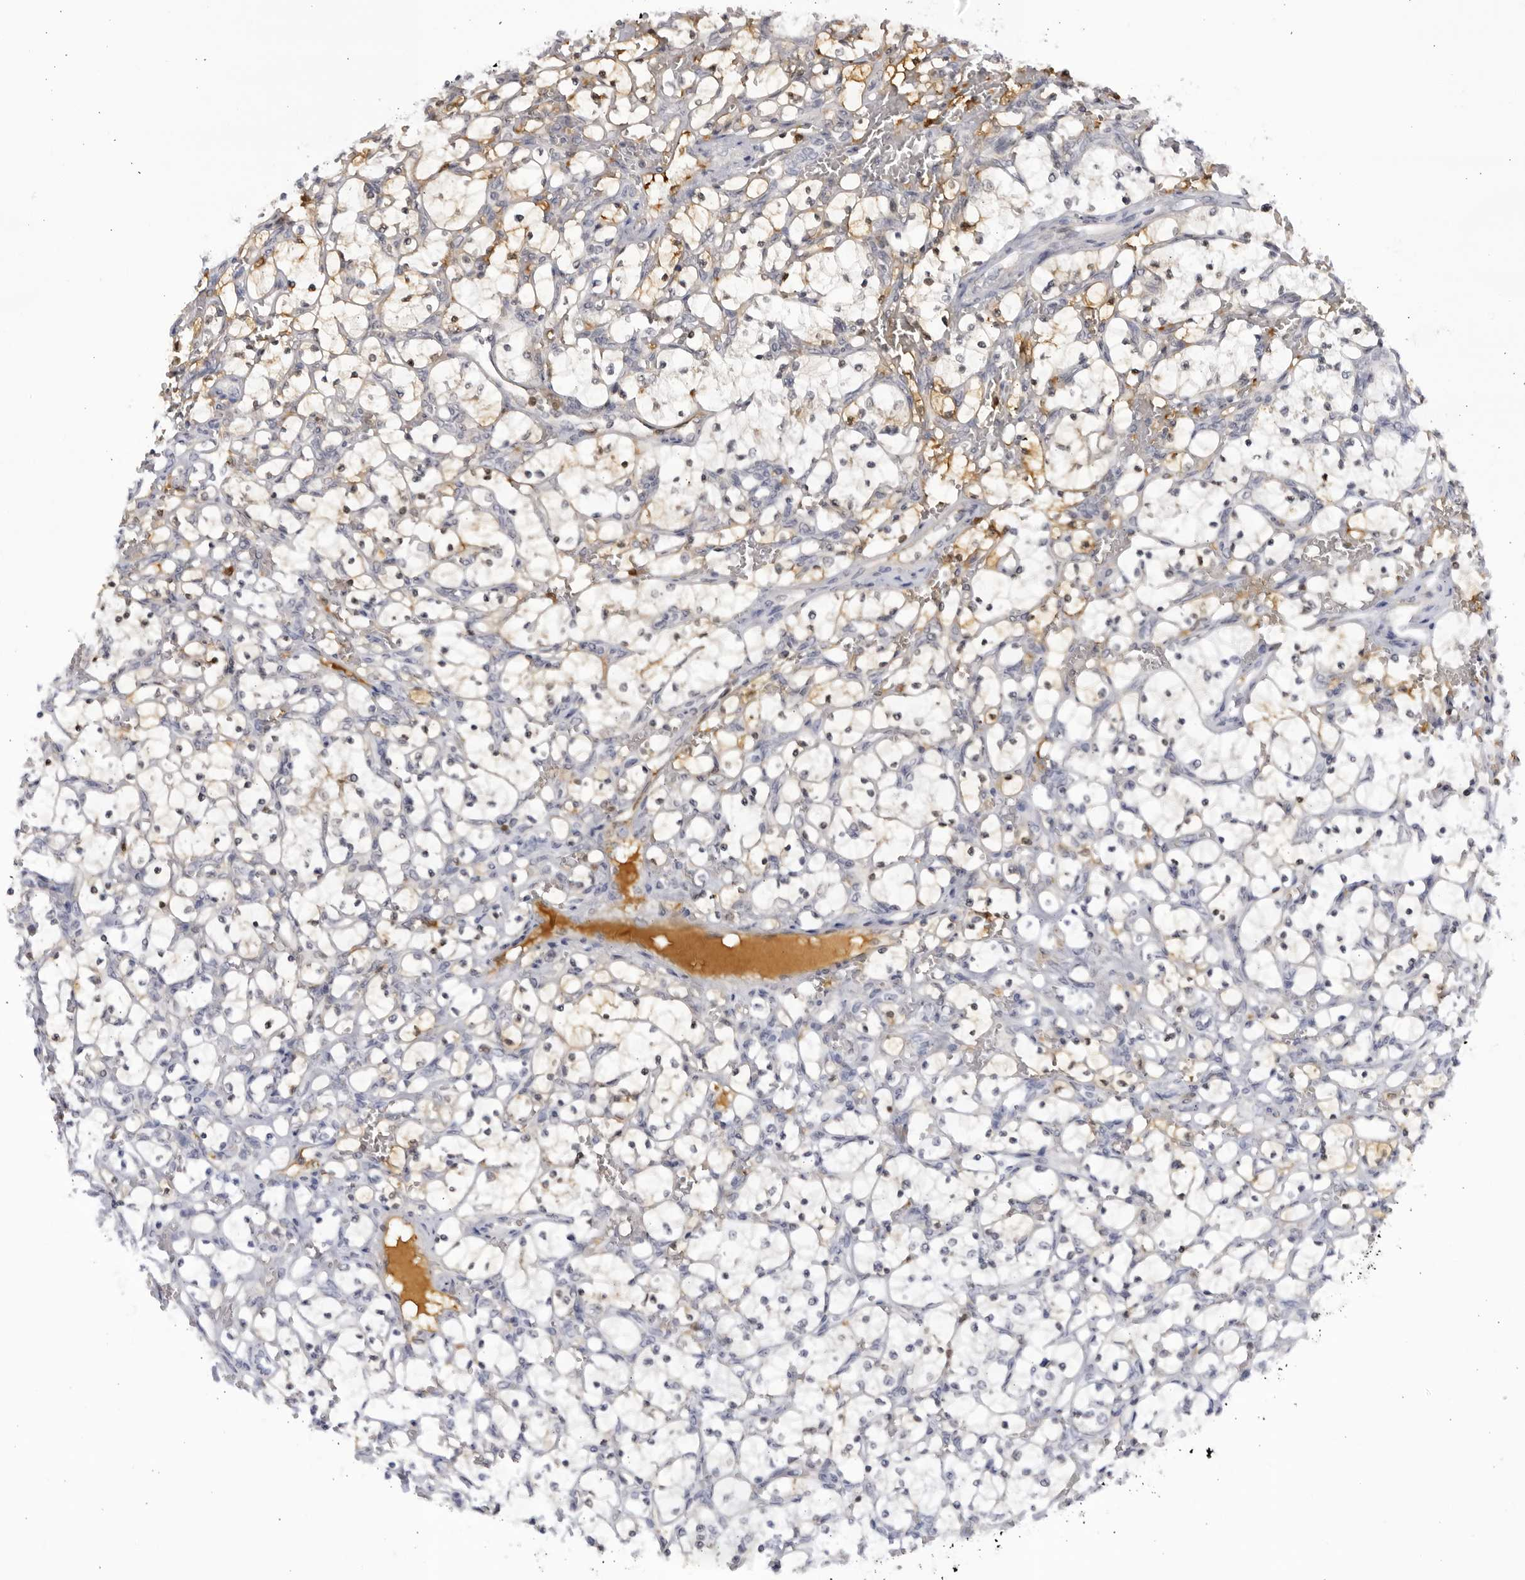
{"staining": {"intensity": "moderate", "quantity": "<25%", "location": "cytoplasmic/membranous"}, "tissue": "renal cancer", "cell_type": "Tumor cells", "image_type": "cancer", "snomed": [{"axis": "morphology", "description": "Adenocarcinoma, NOS"}, {"axis": "topography", "description": "Kidney"}], "caption": "Tumor cells show low levels of moderate cytoplasmic/membranous expression in about <25% of cells in human renal cancer.", "gene": "CNBD1", "patient": {"sex": "female", "age": 69}}